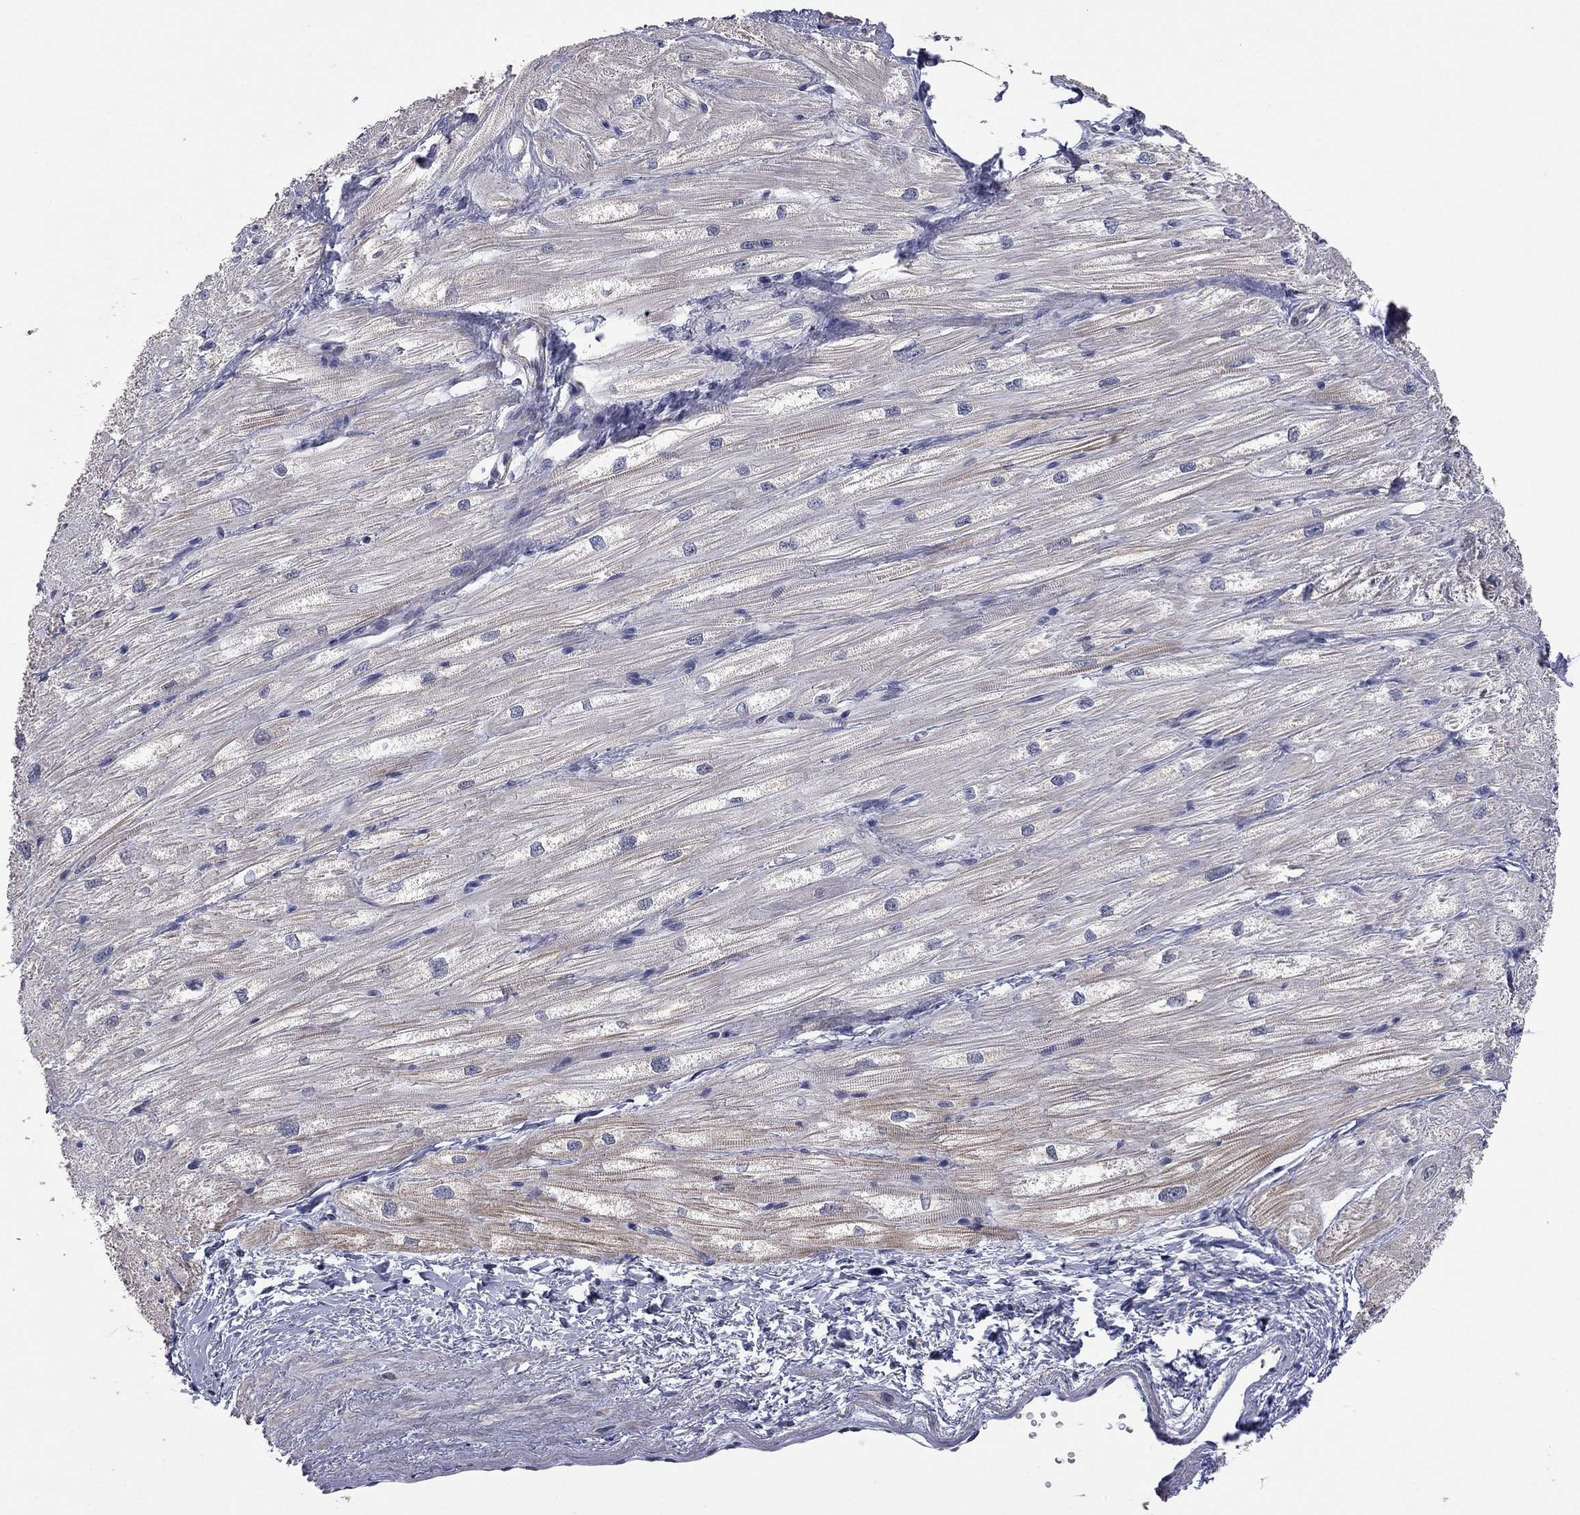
{"staining": {"intensity": "negative", "quantity": "none", "location": "none"}, "tissue": "heart muscle", "cell_type": "Cardiomyocytes", "image_type": "normal", "snomed": [{"axis": "morphology", "description": "Normal tissue, NOS"}, {"axis": "topography", "description": "Heart"}], "caption": "This is a micrograph of immunohistochemistry (IHC) staining of unremarkable heart muscle, which shows no expression in cardiomyocytes.", "gene": "FABP12", "patient": {"sex": "male", "age": 57}}